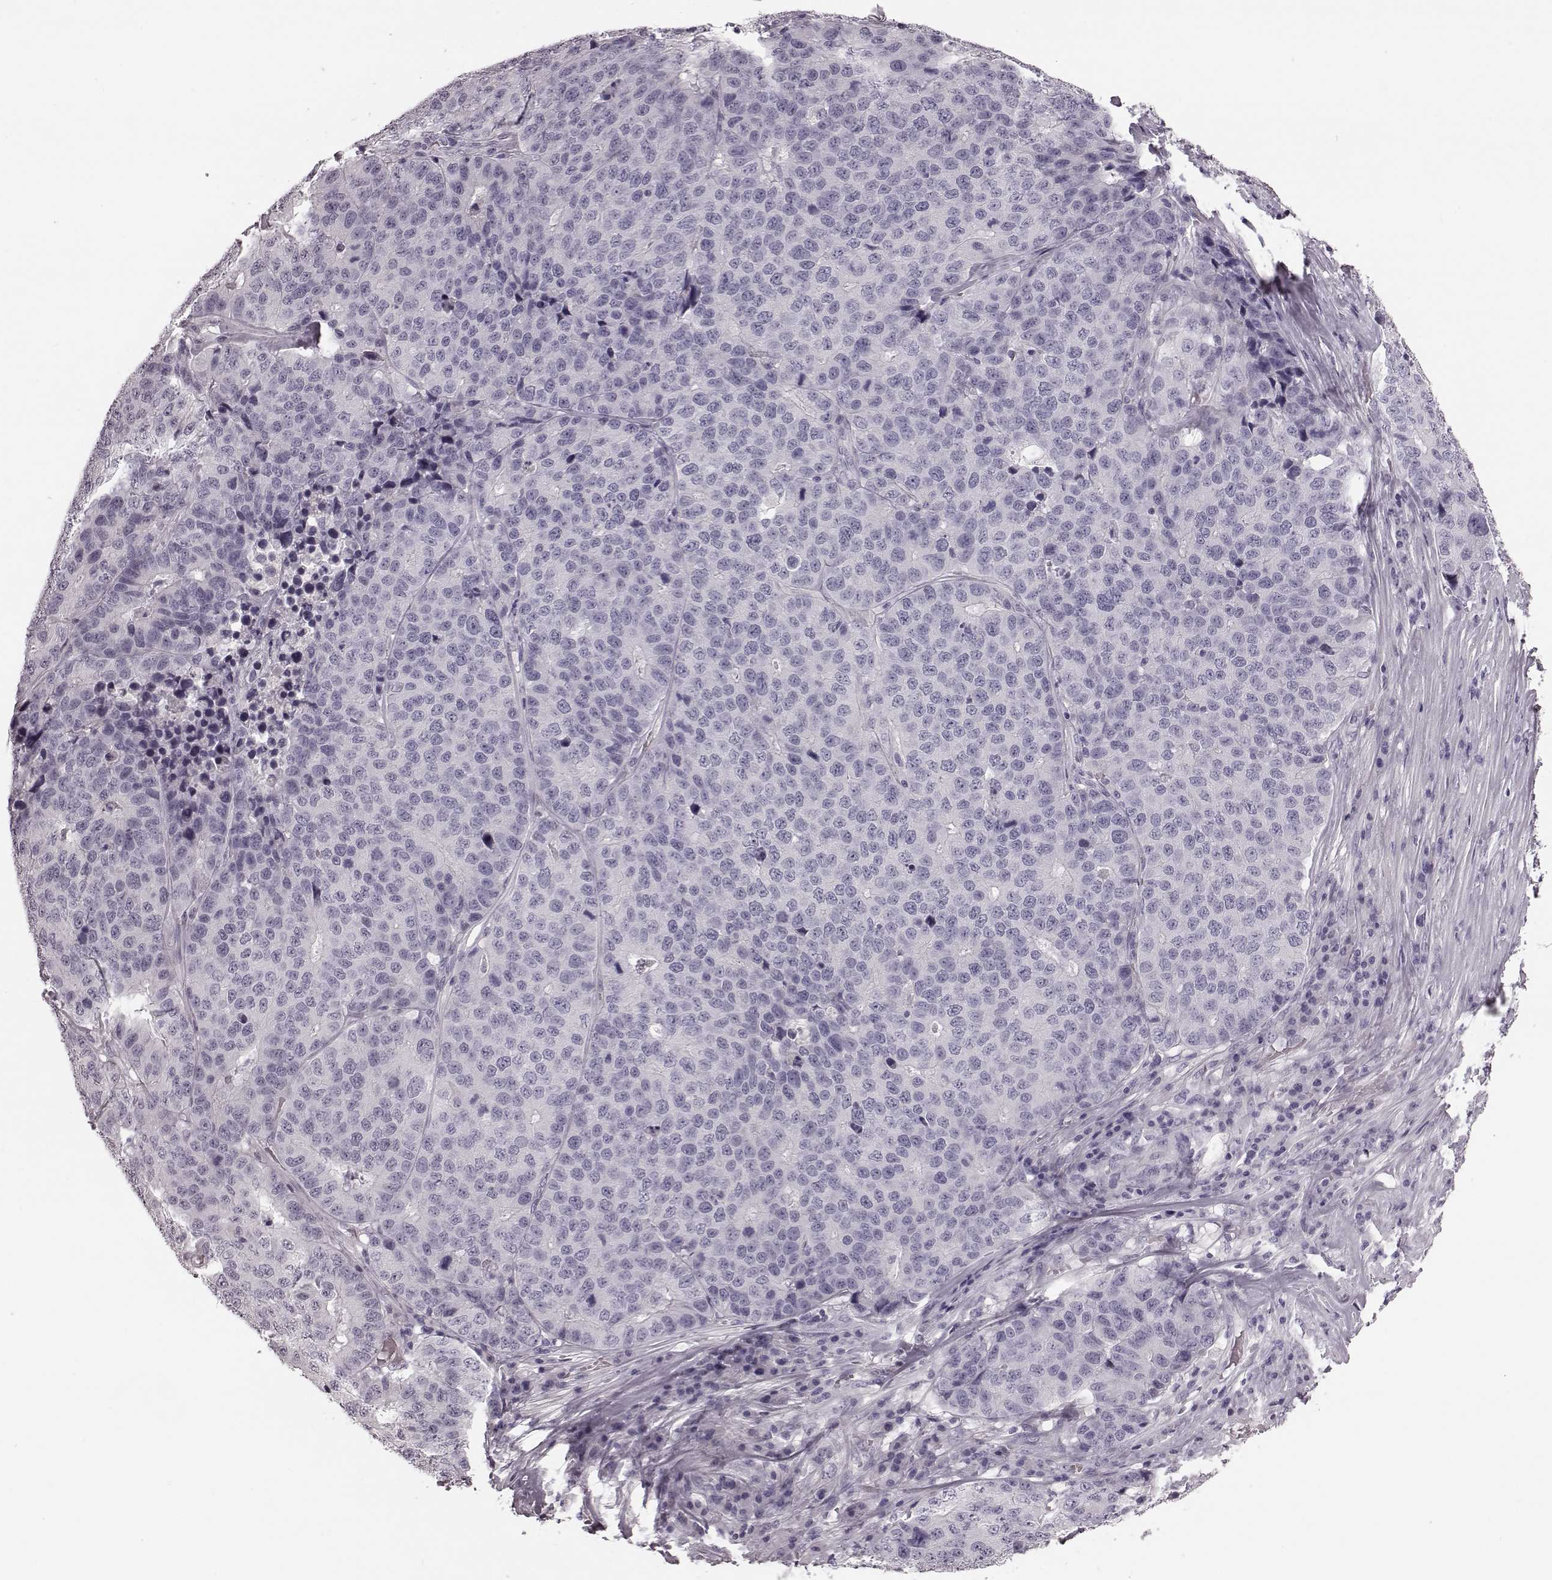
{"staining": {"intensity": "negative", "quantity": "none", "location": "none"}, "tissue": "stomach cancer", "cell_type": "Tumor cells", "image_type": "cancer", "snomed": [{"axis": "morphology", "description": "Adenocarcinoma, NOS"}, {"axis": "topography", "description": "Stomach"}], "caption": "Tumor cells are negative for protein expression in human stomach cancer (adenocarcinoma).", "gene": "ZNF433", "patient": {"sex": "male", "age": 71}}